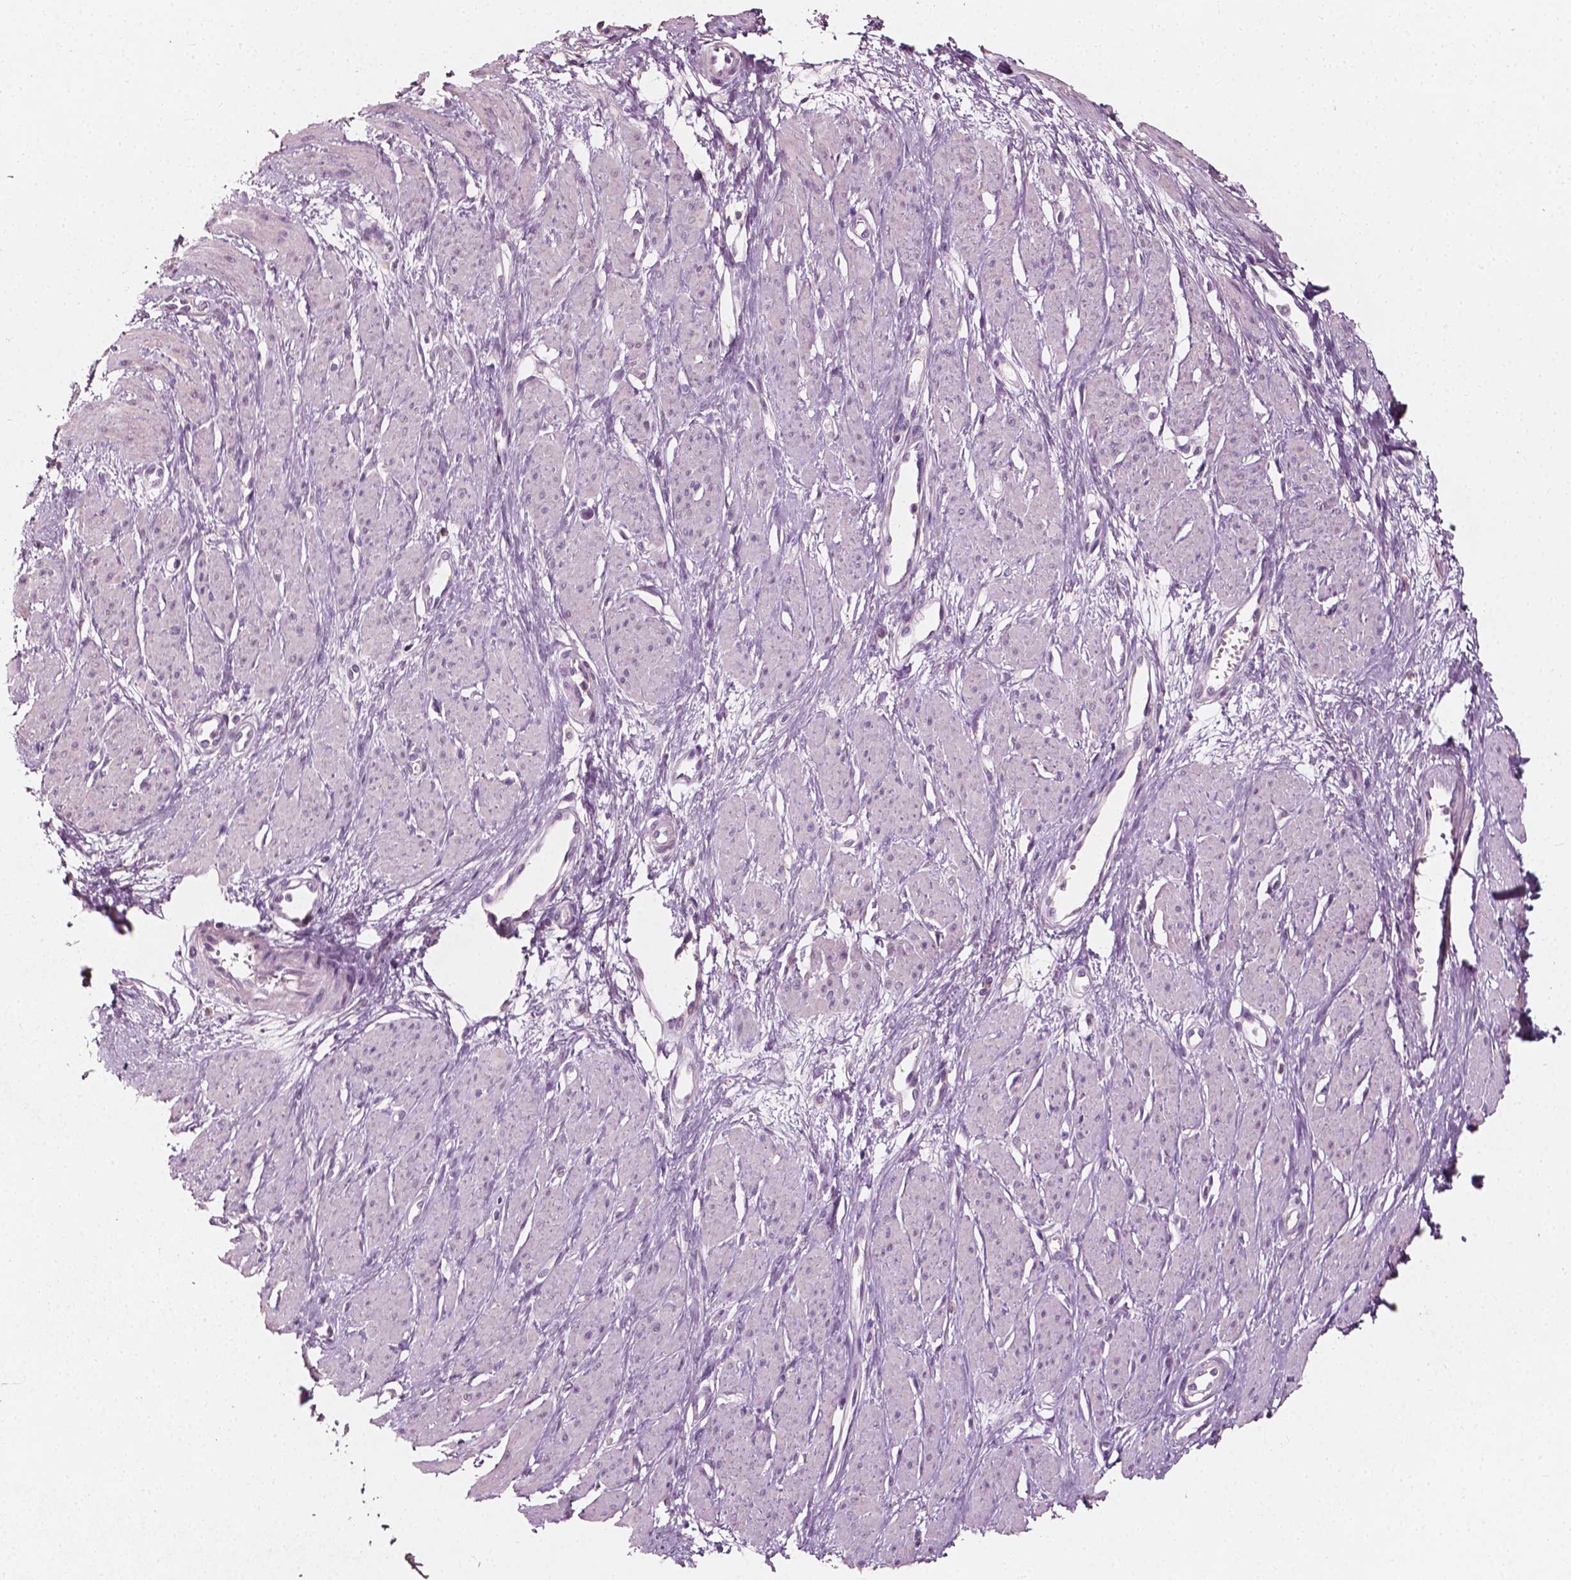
{"staining": {"intensity": "negative", "quantity": "none", "location": "none"}, "tissue": "smooth muscle", "cell_type": "Smooth muscle cells", "image_type": "normal", "snomed": [{"axis": "morphology", "description": "Normal tissue, NOS"}, {"axis": "topography", "description": "Smooth muscle"}, {"axis": "topography", "description": "Uterus"}], "caption": "This histopathology image is of benign smooth muscle stained with IHC to label a protein in brown with the nuclei are counter-stained blue. There is no staining in smooth muscle cells. (DAB (3,3'-diaminobenzidine) IHC, high magnification).", "gene": "PLA2R1", "patient": {"sex": "female", "age": 39}}